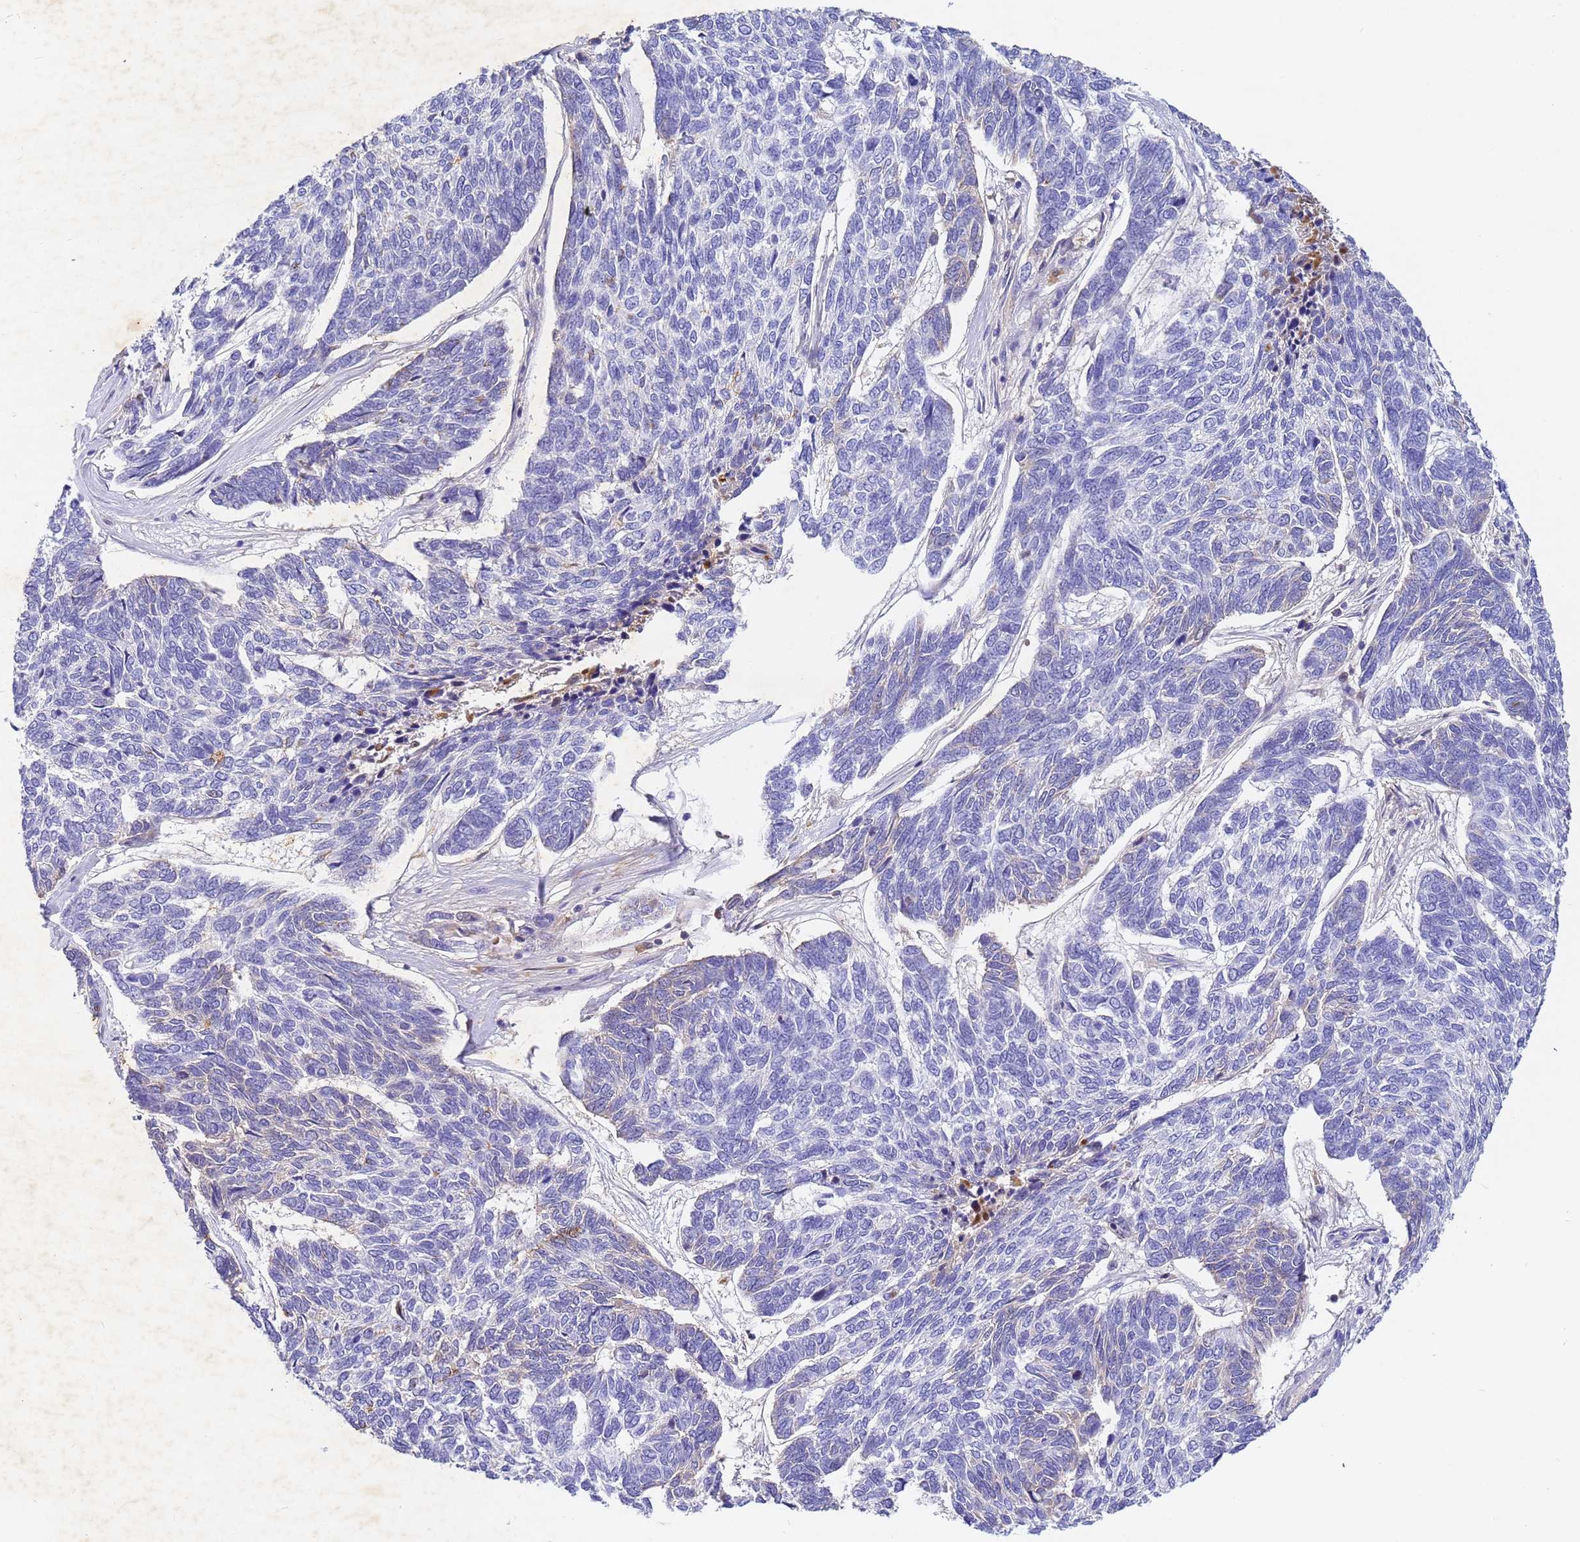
{"staining": {"intensity": "negative", "quantity": "none", "location": "none"}, "tissue": "skin cancer", "cell_type": "Tumor cells", "image_type": "cancer", "snomed": [{"axis": "morphology", "description": "Basal cell carcinoma"}, {"axis": "topography", "description": "Skin"}], "caption": "Human basal cell carcinoma (skin) stained for a protein using immunohistochemistry (IHC) exhibits no positivity in tumor cells.", "gene": "CFHR2", "patient": {"sex": "female", "age": 65}}